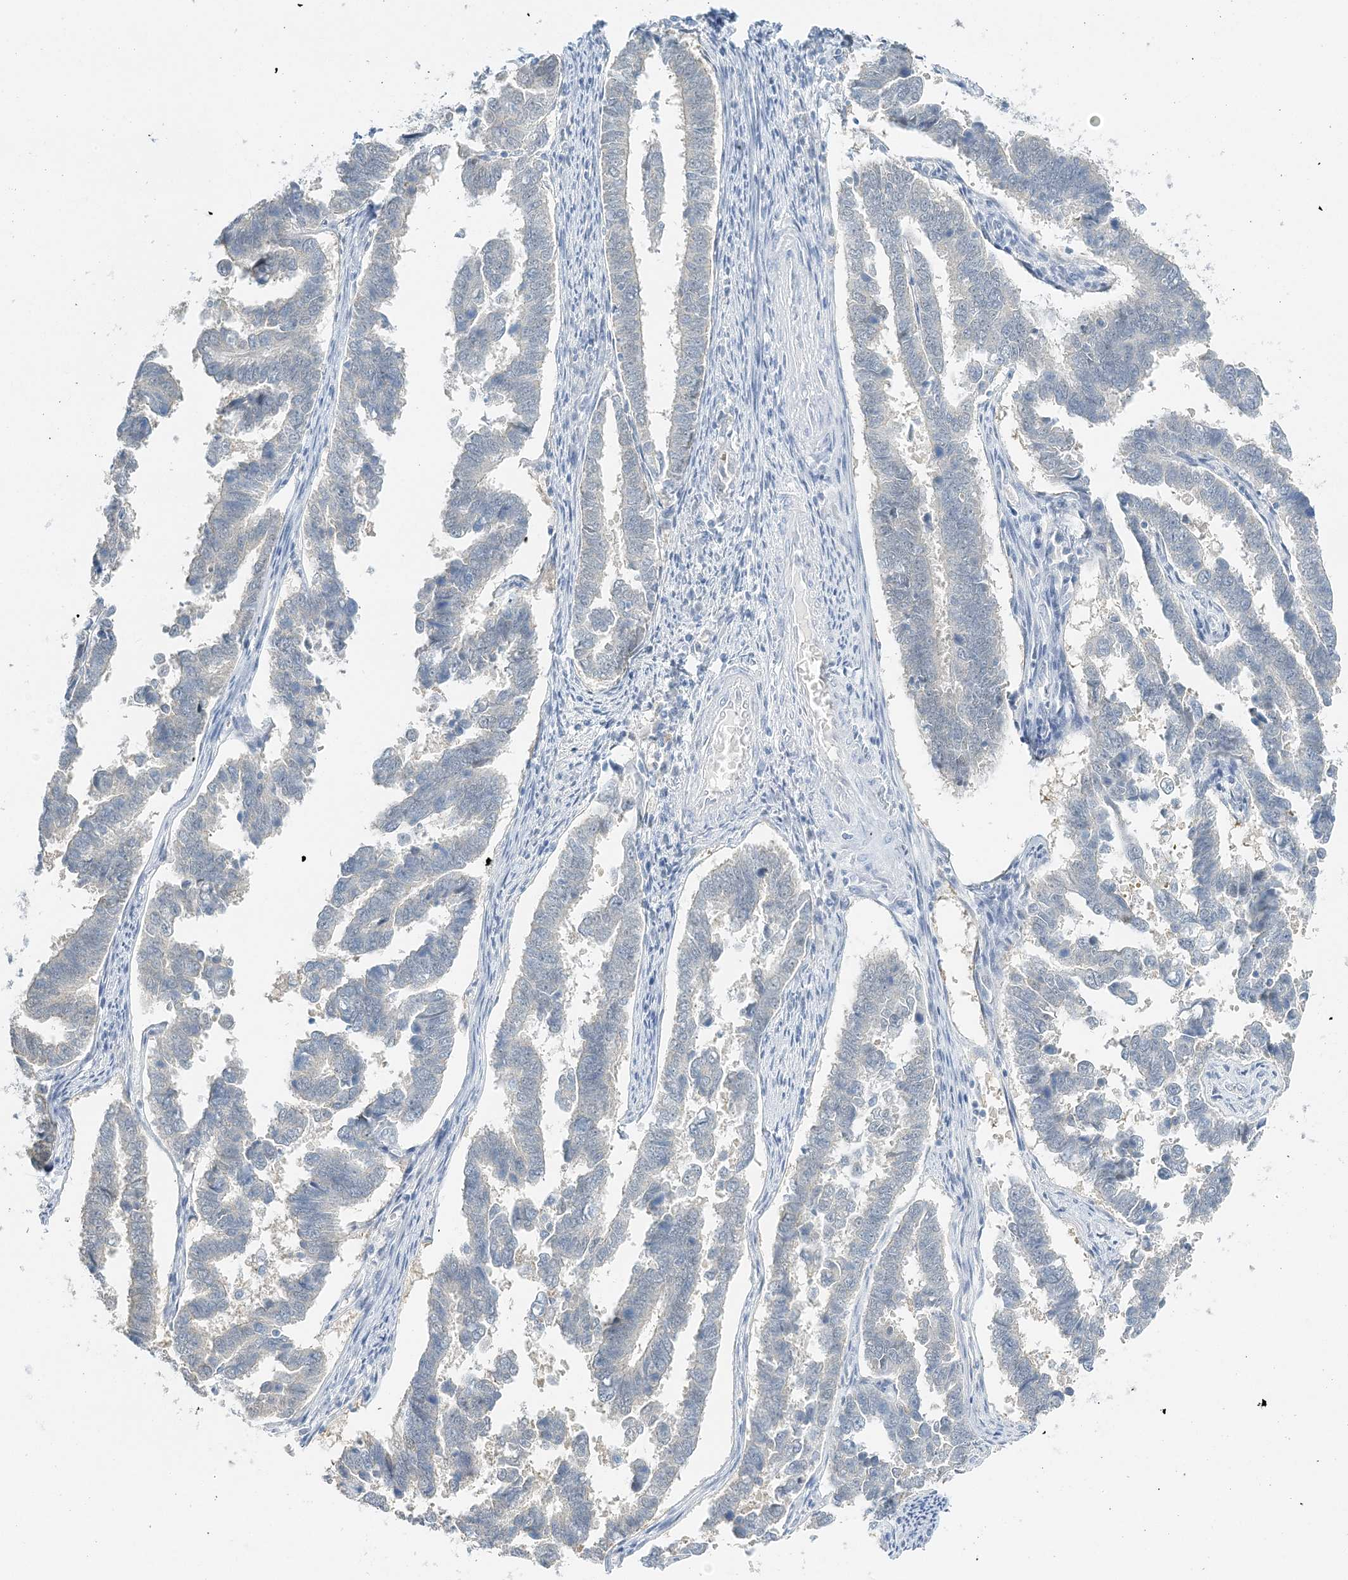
{"staining": {"intensity": "negative", "quantity": "none", "location": "none"}, "tissue": "endometrial cancer", "cell_type": "Tumor cells", "image_type": "cancer", "snomed": [{"axis": "morphology", "description": "Adenocarcinoma, NOS"}, {"axis": "topography", "description": "Endometrium"}], "caption": "A micrograph of endometrial cancer stained for a protein demonstrates no brown staining in tumor cells.", "gene": "VILL", "patient": {"sex": "female", "age": 75}}